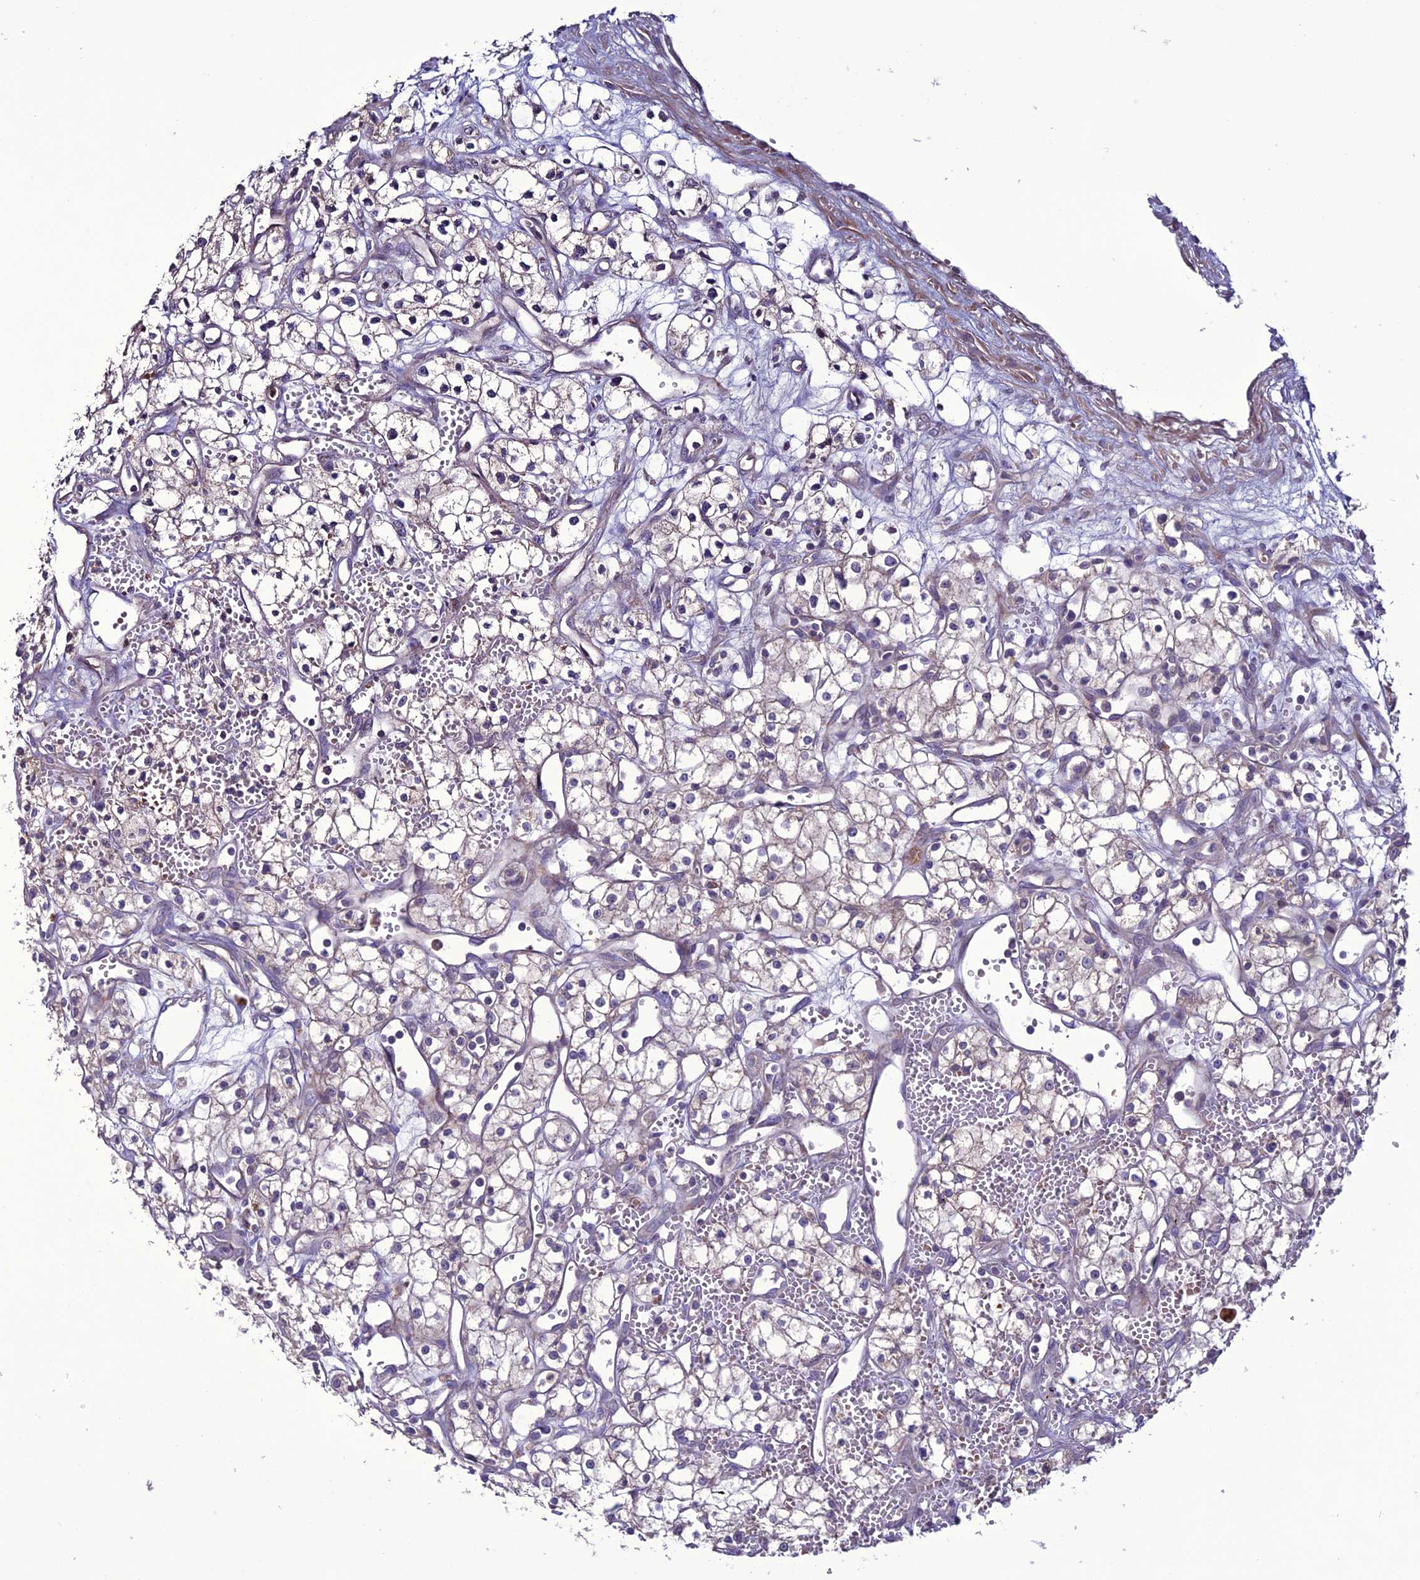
{"staining": {"intensity": "weak", "quantity": "<25%", "location": "cytoplasmic/membranous"}, "tissue": "renal cancer", "cell_type": "Tumor cells", "image_type": "cancer", "snomed": [{"axis": "morphology", "description": "Adenocarcinoma, NOS"}, {"axis": "topography", "description": "Kidney"}], "caption": "High magnification brightfield microscopy of renal cancer (adenocarcinoma) stained with DAB (brown) and counterstained with hematoxylin (blue): tumor cells show no significant staining.", "gene": "C2orf76", "patient": {"sex": "male", "age": 59}}